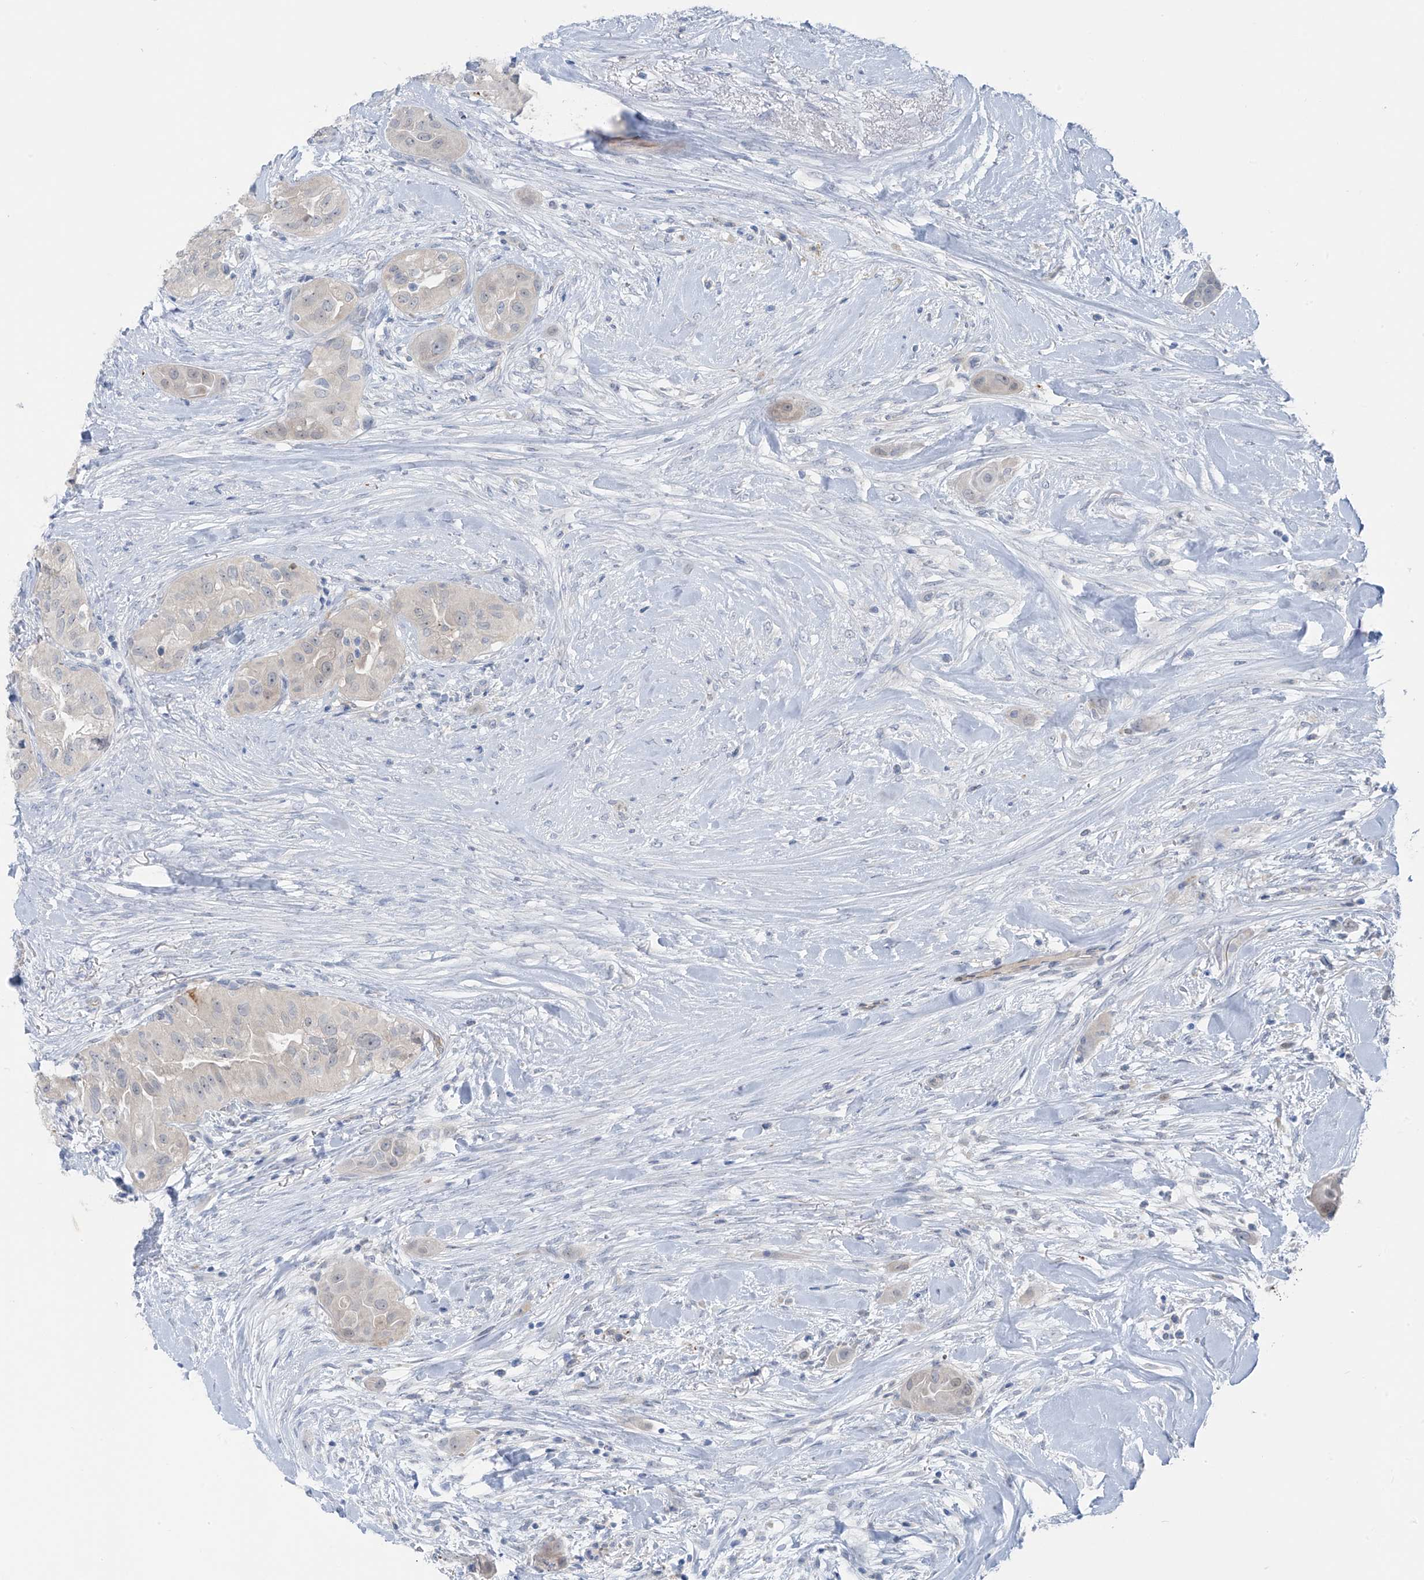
{"staining": {"intensity": "negative", "quantity": "none", "location": "none"}, "tissue": "thyroid cancer", "cell_type": "Tumor cells", "image_type": "cancer", "snomed": [{"axis": "morphology", "description": "Papillary adenocarcinoma, NOS"}, {"axis": "topography", "description": "Thyroid gland"}], "caption": "Human thyroid cancer (papillary adenocarcinoma) stained for a protein using immunohistochemistry demonstrates no positivity in tumor cells.", "gene": "ZNF793", "patient": {"sex": "female", "age": 59}}